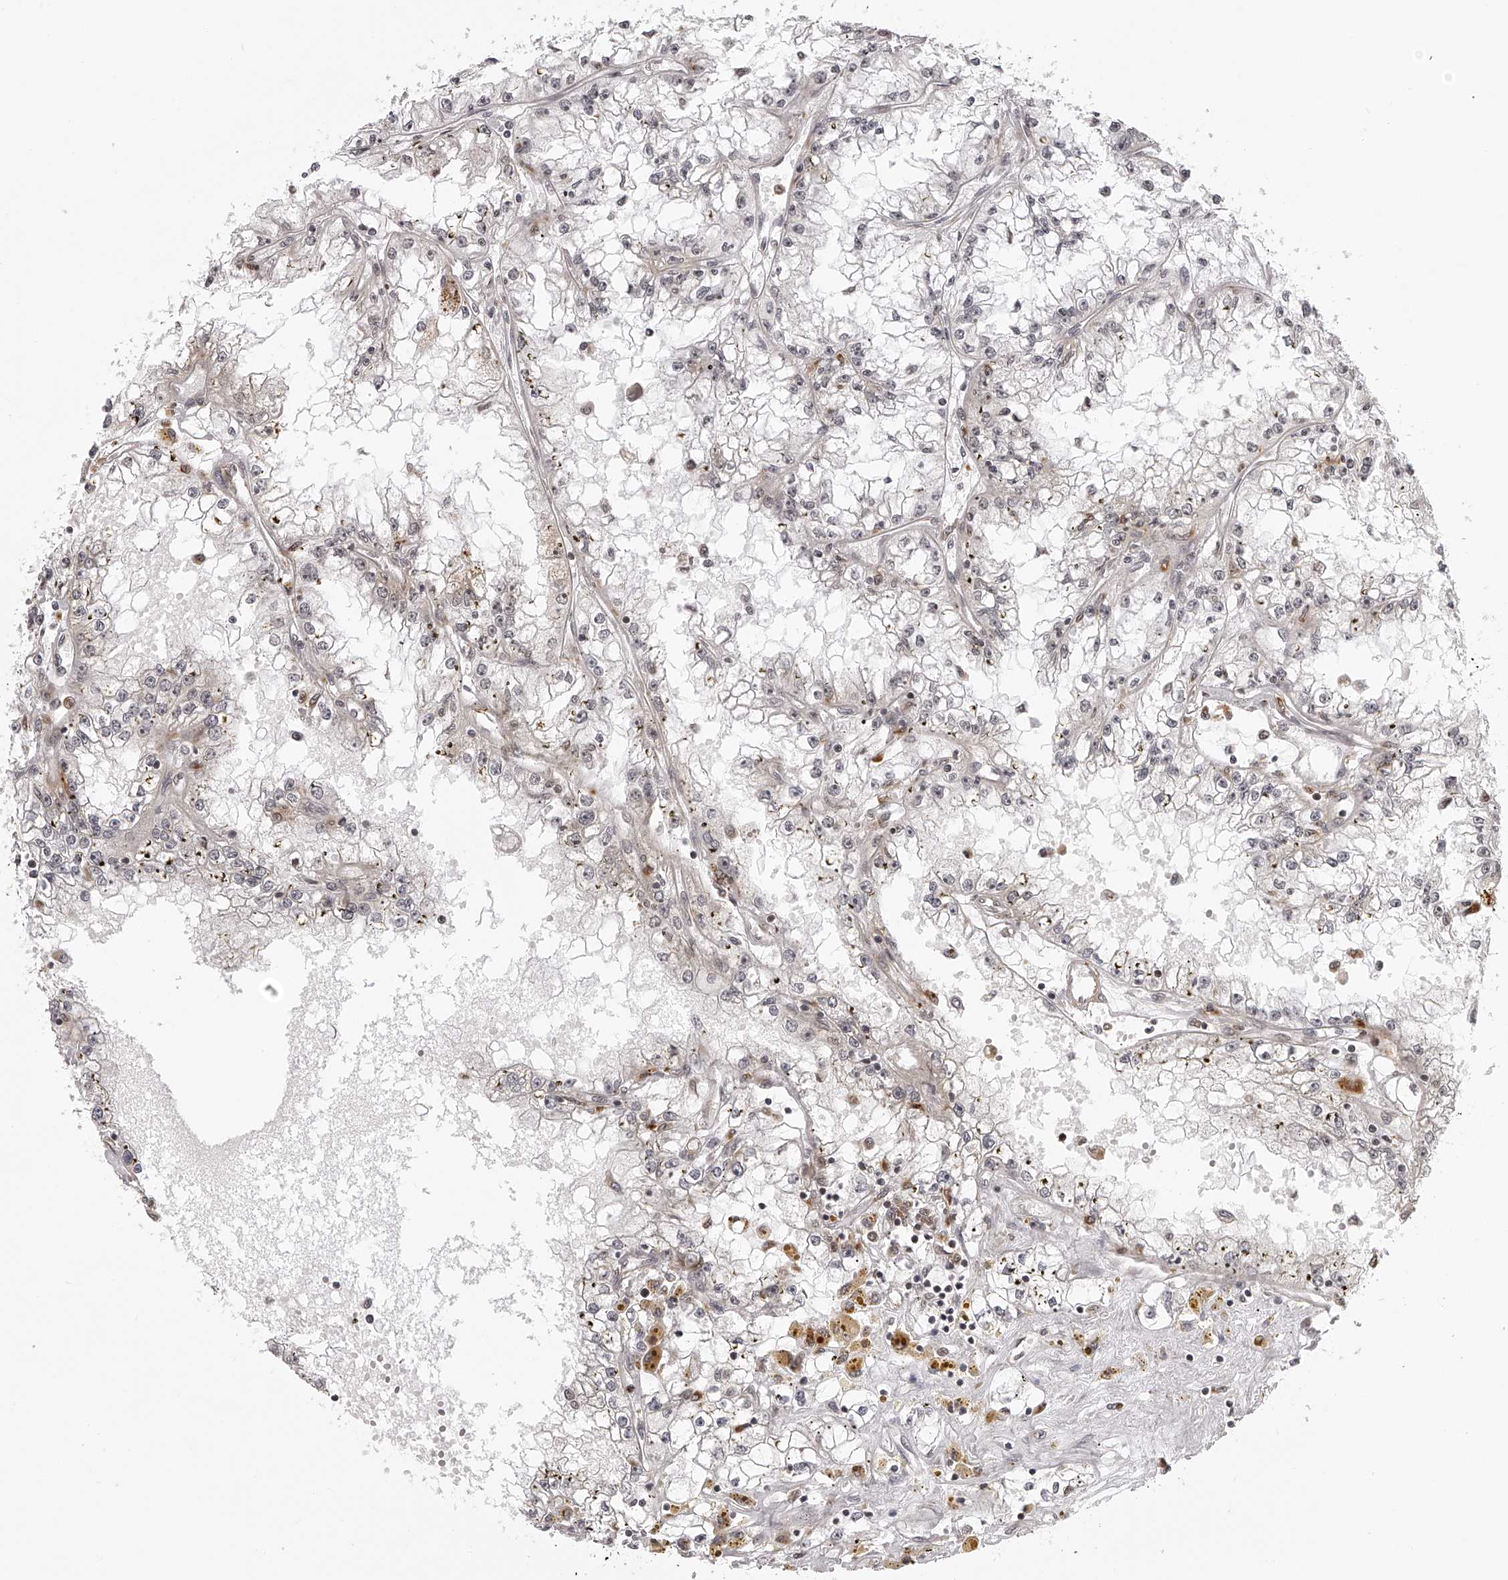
{"staining": {"intensity": "negative", "quantity": "none", "location": "none"}, "tissue": "renal cancer", "cell_type": "Tumor cells", "image_type": "cancer", "snomed": [{"axis": "morphology", "description": "Adenocarcinoma, NOS"}, {"axis": "topography", "description": "Kidney"}], "caption": "Immunohistochemistry of renal cancer (adenocarcinoma) reveals no expression in tumor cells.", "gene": "ODF2L", "patient": {"sex": "male", "age": 56}}